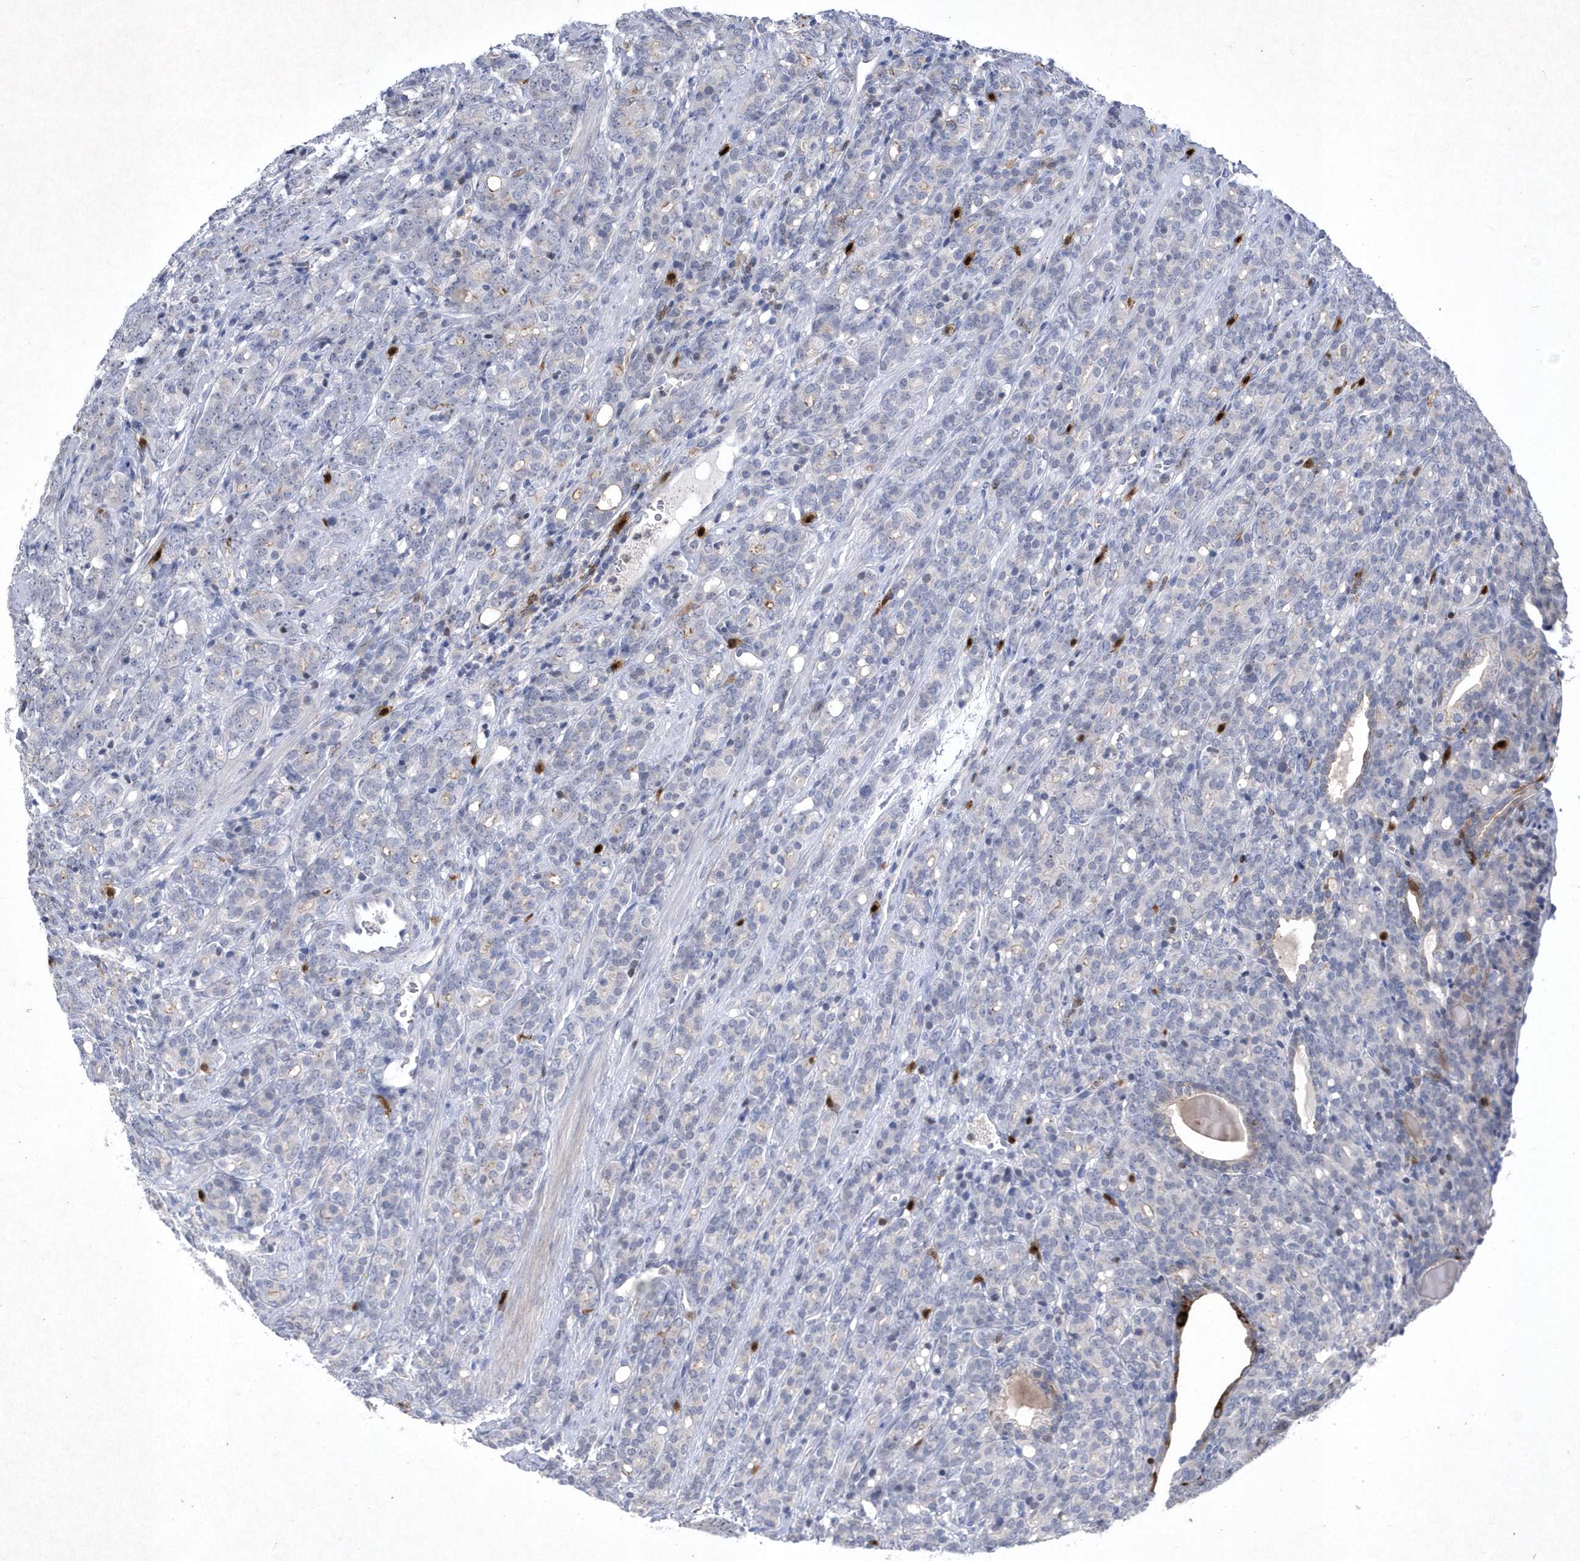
{"staining": {"intensity": "negative", "quantity": "none", "location": "none"}, "tissue": "prostate cancer", "cell_type": "Tumor cells", "image_type": "cancer", "snomed": [{"axis": "morphology", "description": "Adenocarcinoma, High grade"}, {"axis": "topography", "description": "Prostate"}], "caption": "An immunohistochemistry micrograph of adenocarcinoma (high-grade) (prostate) is shown. There is no staining in tumor cells of adenocarcinoma (high-grade) (prostate).", "gene": "BHLHA15", "patient": {"sex": "male", "age": 62}}